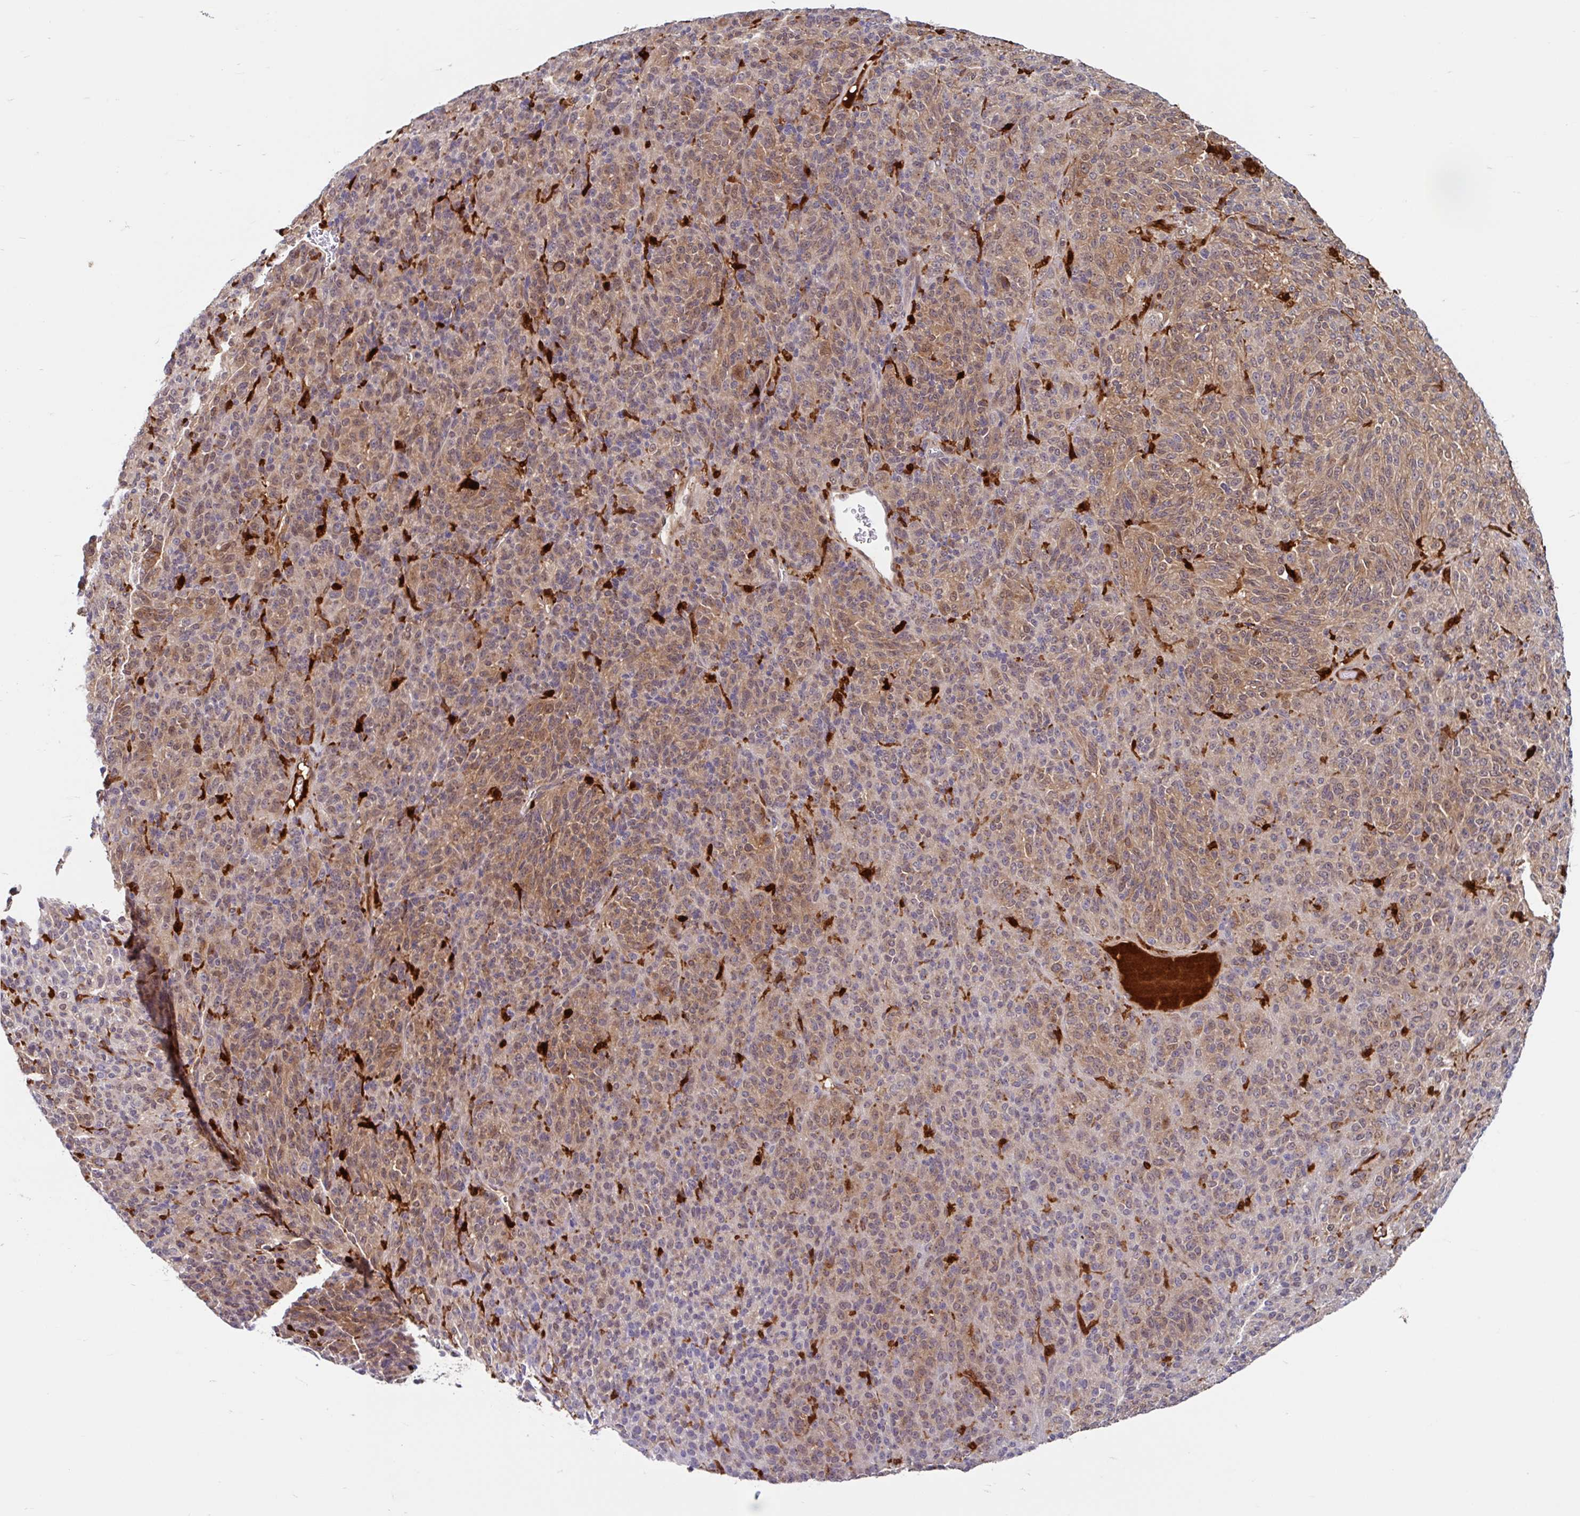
{"staining": {"intensity": "weak", "quantity": "25%-75%", "location": "cytoplasmic/membranous"}, "tissue": "melanoma", "cell_type": "Tumor cells", "image_type": "cancer", "snomed": [{"axis": "morphology", "description": "Malignant melanoma, Metastatic site"}, {"axis": "topography", "description": "Brain"}], "caption": "High-power microscopy captured an immunohistochemistry (IHC) micrograph of malignant melanoma (metastatic site), revealing weak cytoplasmic/membranous expression in about 25%-75% of tumor cells. (DAB (3,3'-diaminobenzidine) = brown stain, brightfield microscopy at high magnification).", "gene": "BLVRA", "patient": {"sex": "female", "age": 56}}